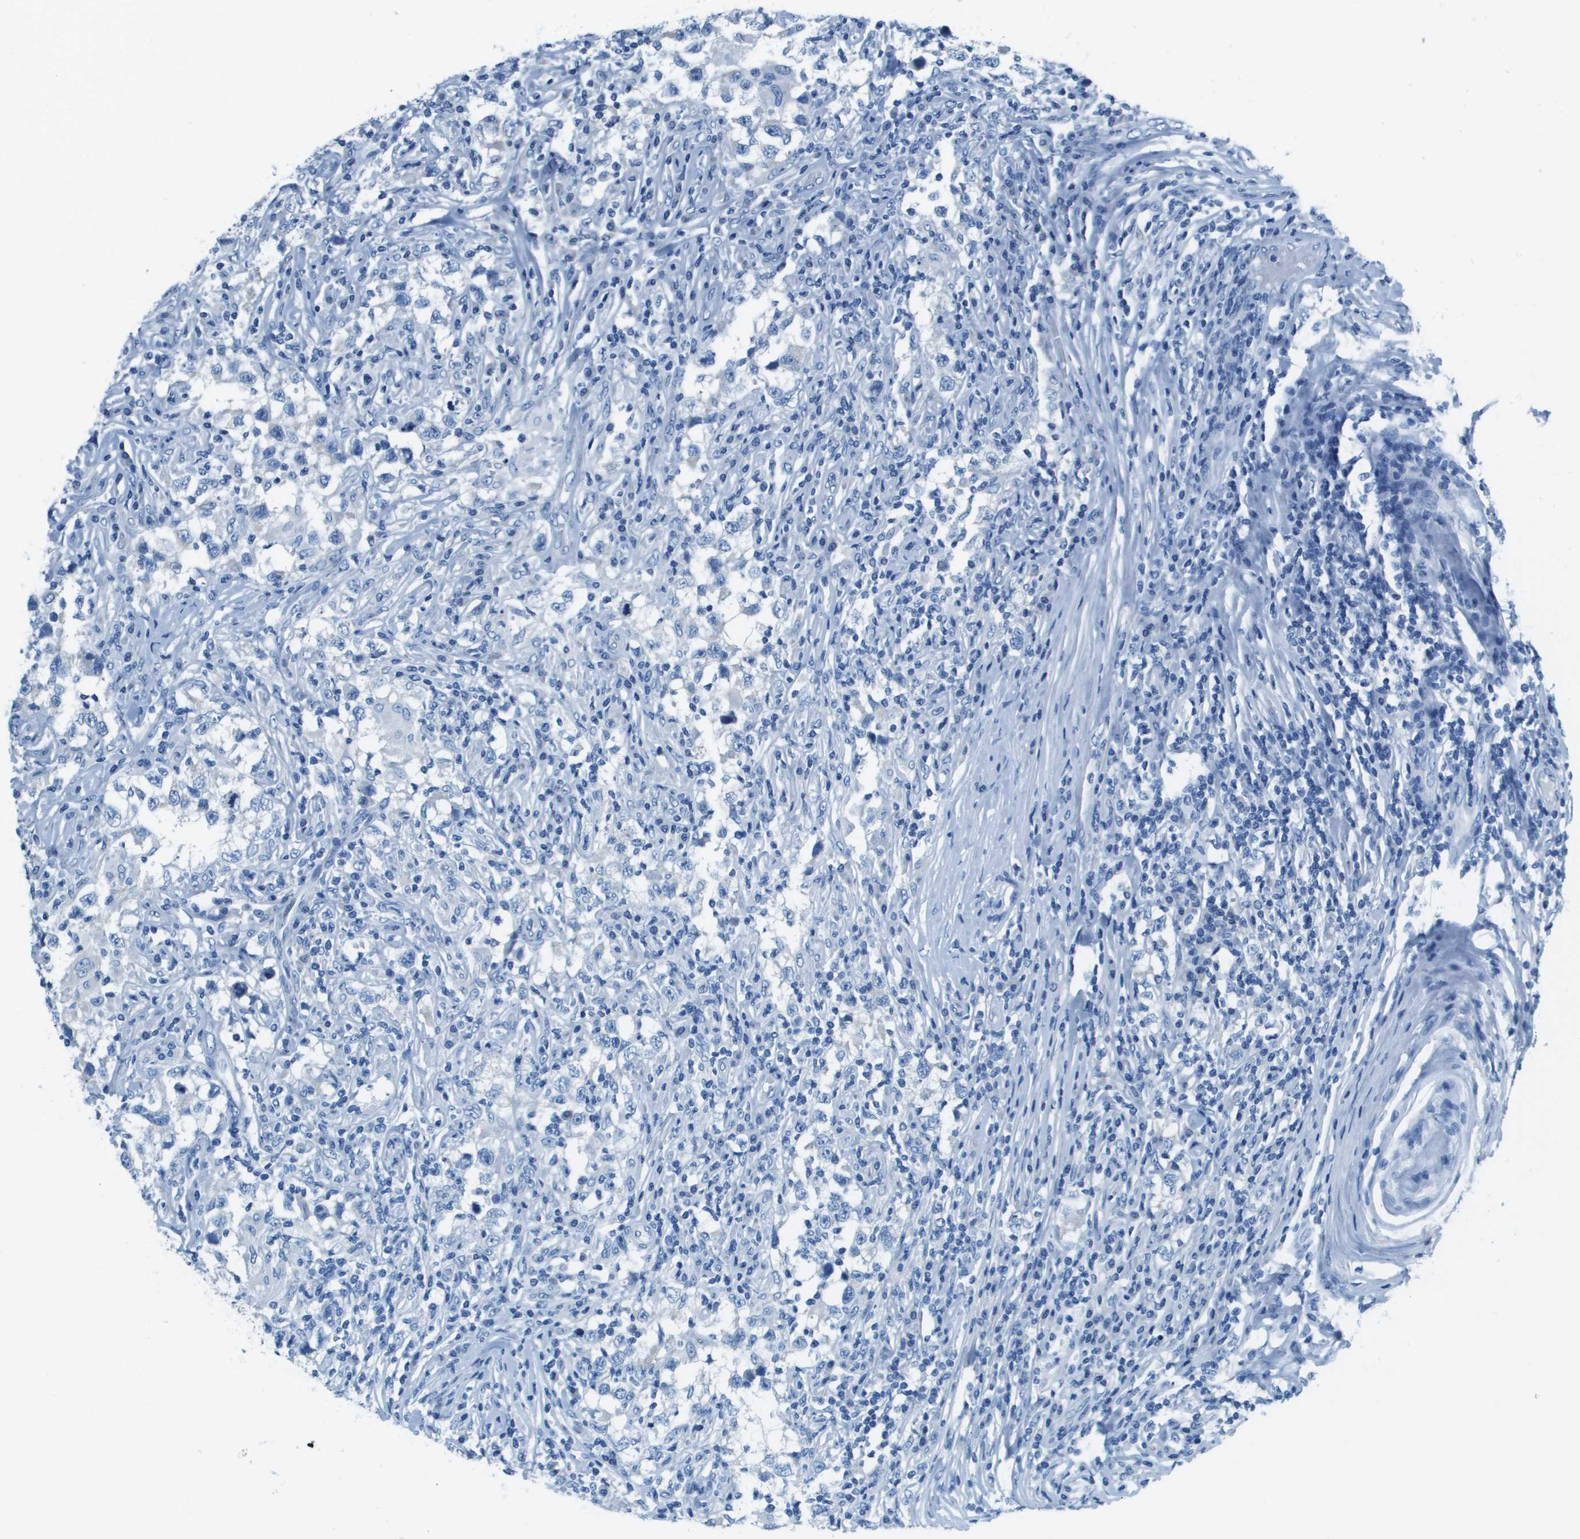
{"staining": {"intensity": "negative", "quantity": "none", "location": "none"}, "tissue": "testis cancer", "cell_type": "Tumor cells", "image_type": "cancer", "snomed": [{"axis": "morphology", "description": "Carcinoma, Embryonal, NOS"}, {"axis": "topography", "description": "Testis"}], "caption": "A photomicrograph of human testis cancer is negative for staining in tumor cells.", "gene": "SLC16A10", "patient": {"sex": "male", "age": 21}}